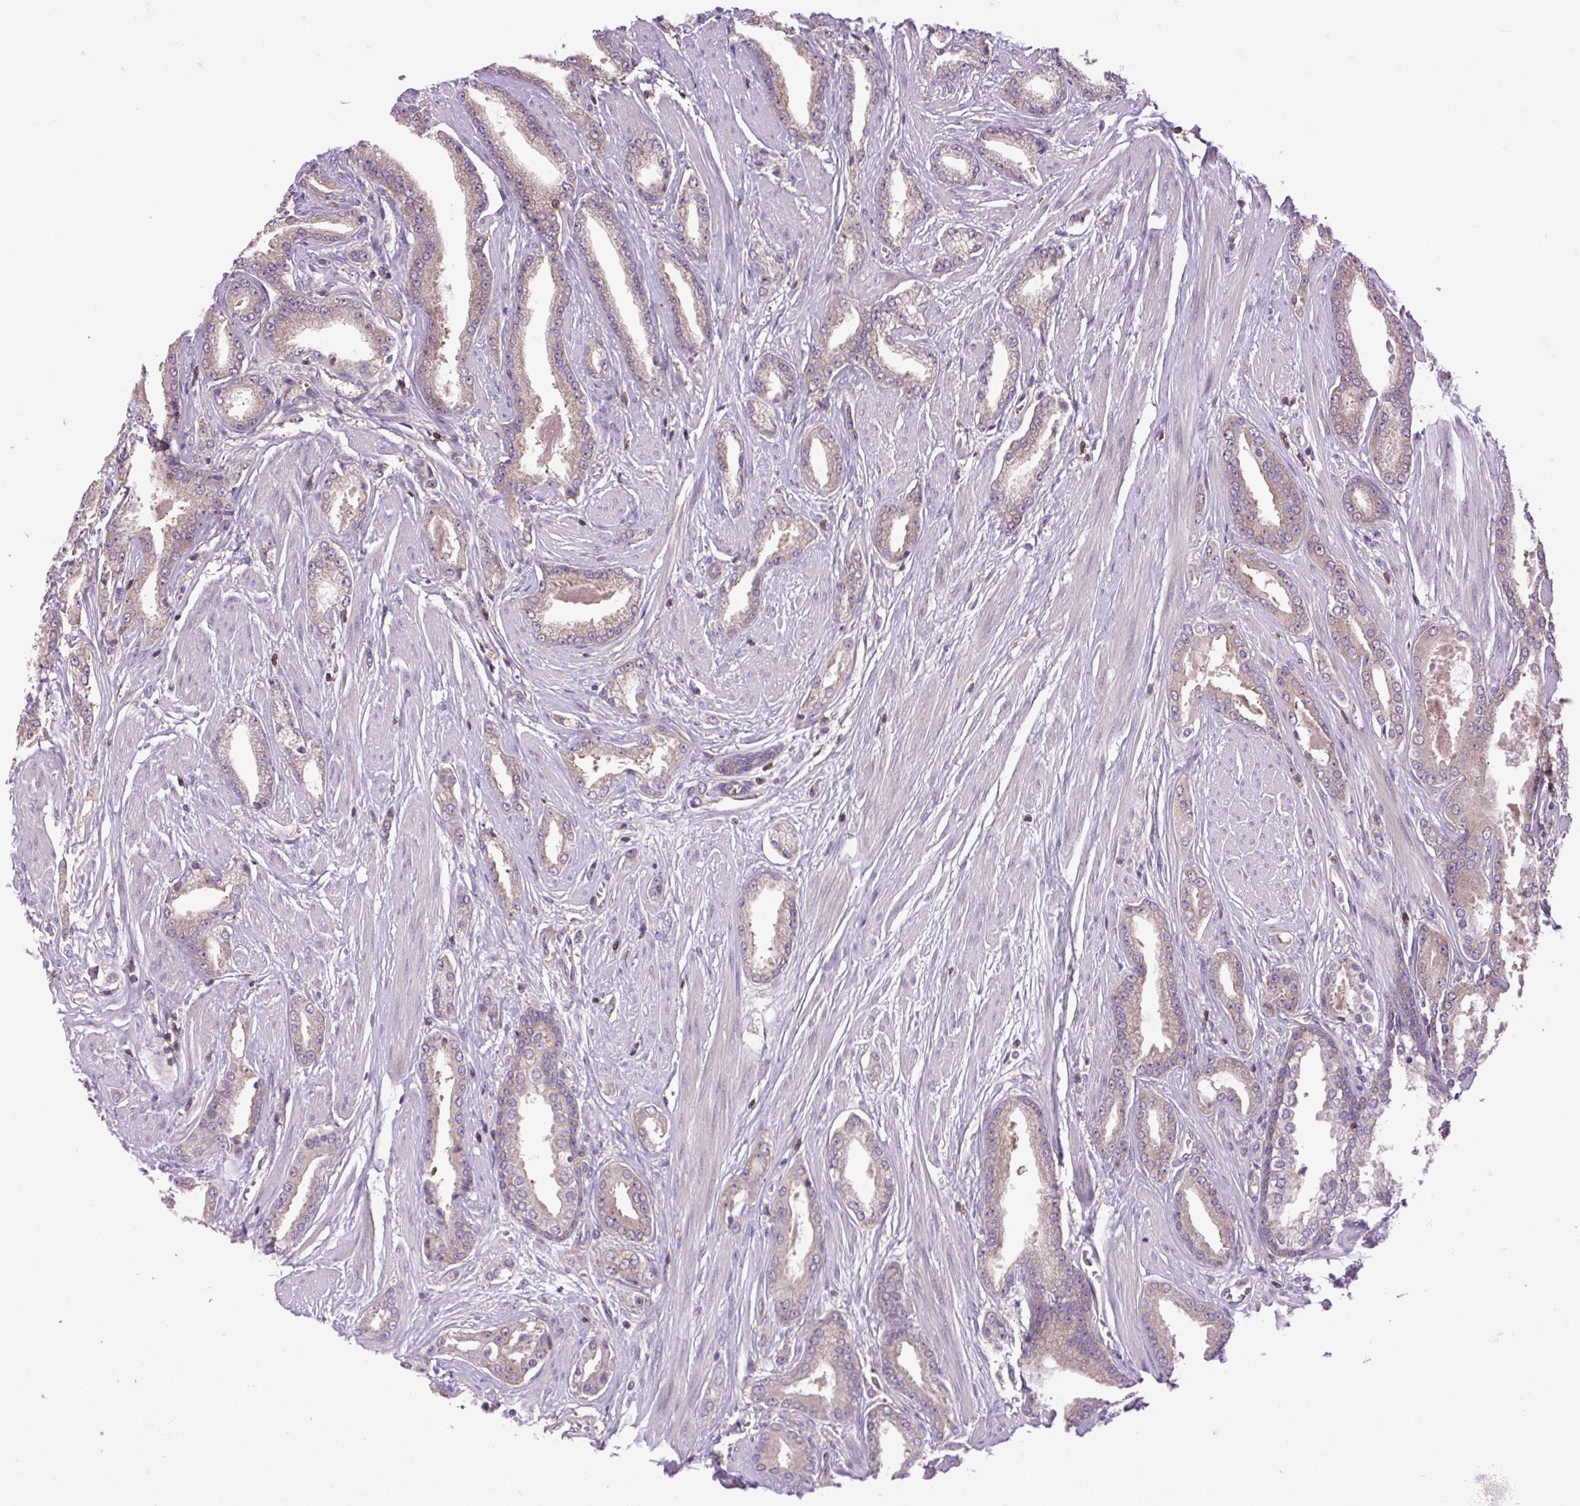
{"staining": {"intensity": "moderate", "quantity": "25%-75%", "location": "cytoplasmic/membranous"}, "tissue": "prostate cancer", "cell_type": "Tumor cells", "image_type": "cancer", "snomed": [{"axis": "morphology", "description": "Adenocarcinoma, Low grade"}, {"axis": "topography", "description": "Prostate"}], "caption": "The immunohistochemical stain highlights moderate cytoplasmic/membranous staining in tumor cells of prostate low-grade adenocarcinoma tissue.", "gene": "PLCG1", "patient": {"sex": "male", "age": 42}}